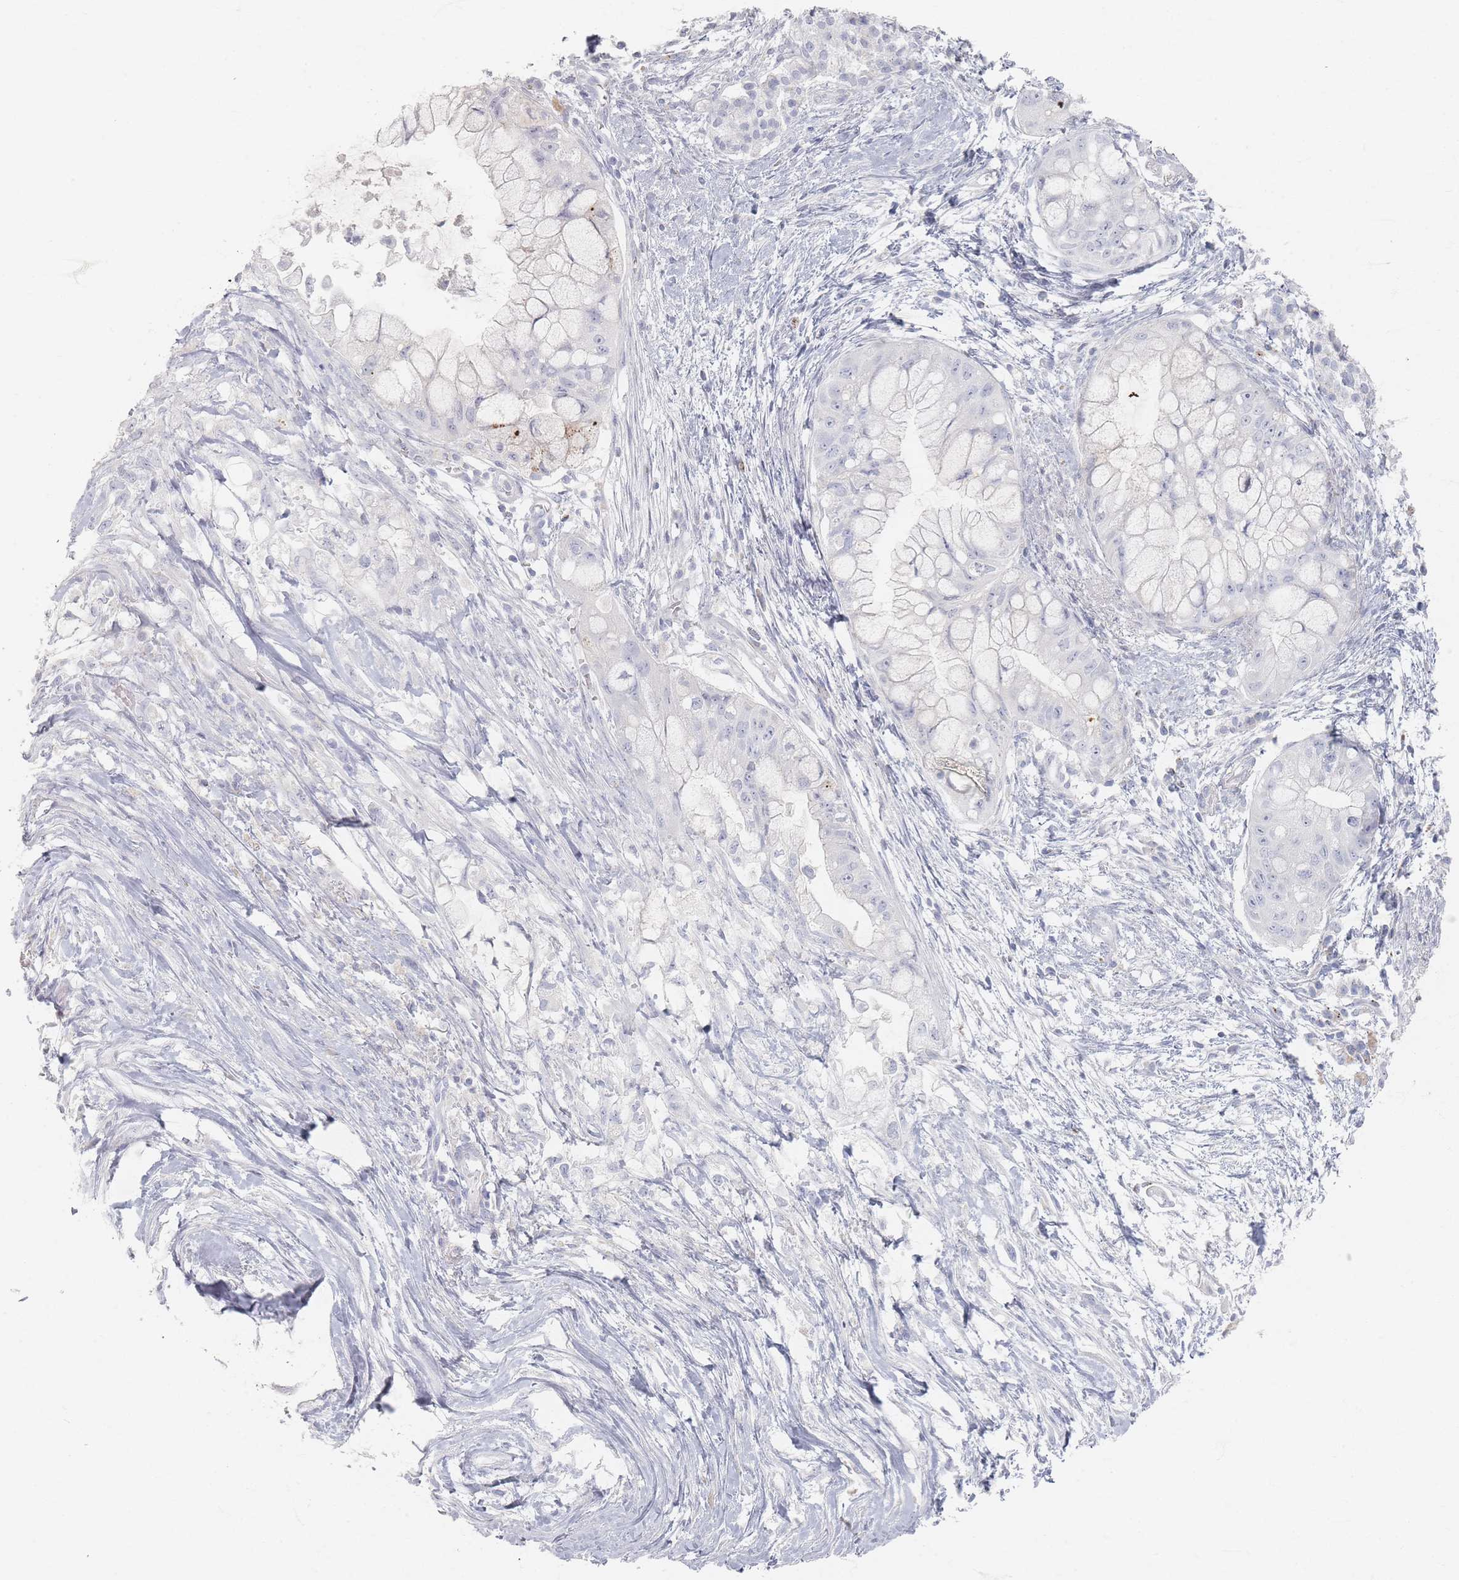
{"staining": {"intensity": "negative", "quantity": "none", "location": "none"}, "tissue": "pancreatic cancer", "cell_type": "Tumor cells", "image_type": "cancer", "snomed": [{"axis": "morphology", "description": "Adenocarcinoma, NOS"}, {"axis": "topography", "description": "Pancreas"}], "caption": "This is an immunohistochemistry (IHC) image of adenocarcinoma (pancreatic). There is no expression in tumor cells.", "gene": "SLC2A11", "patient": {"sex": "male", "age": 48}}